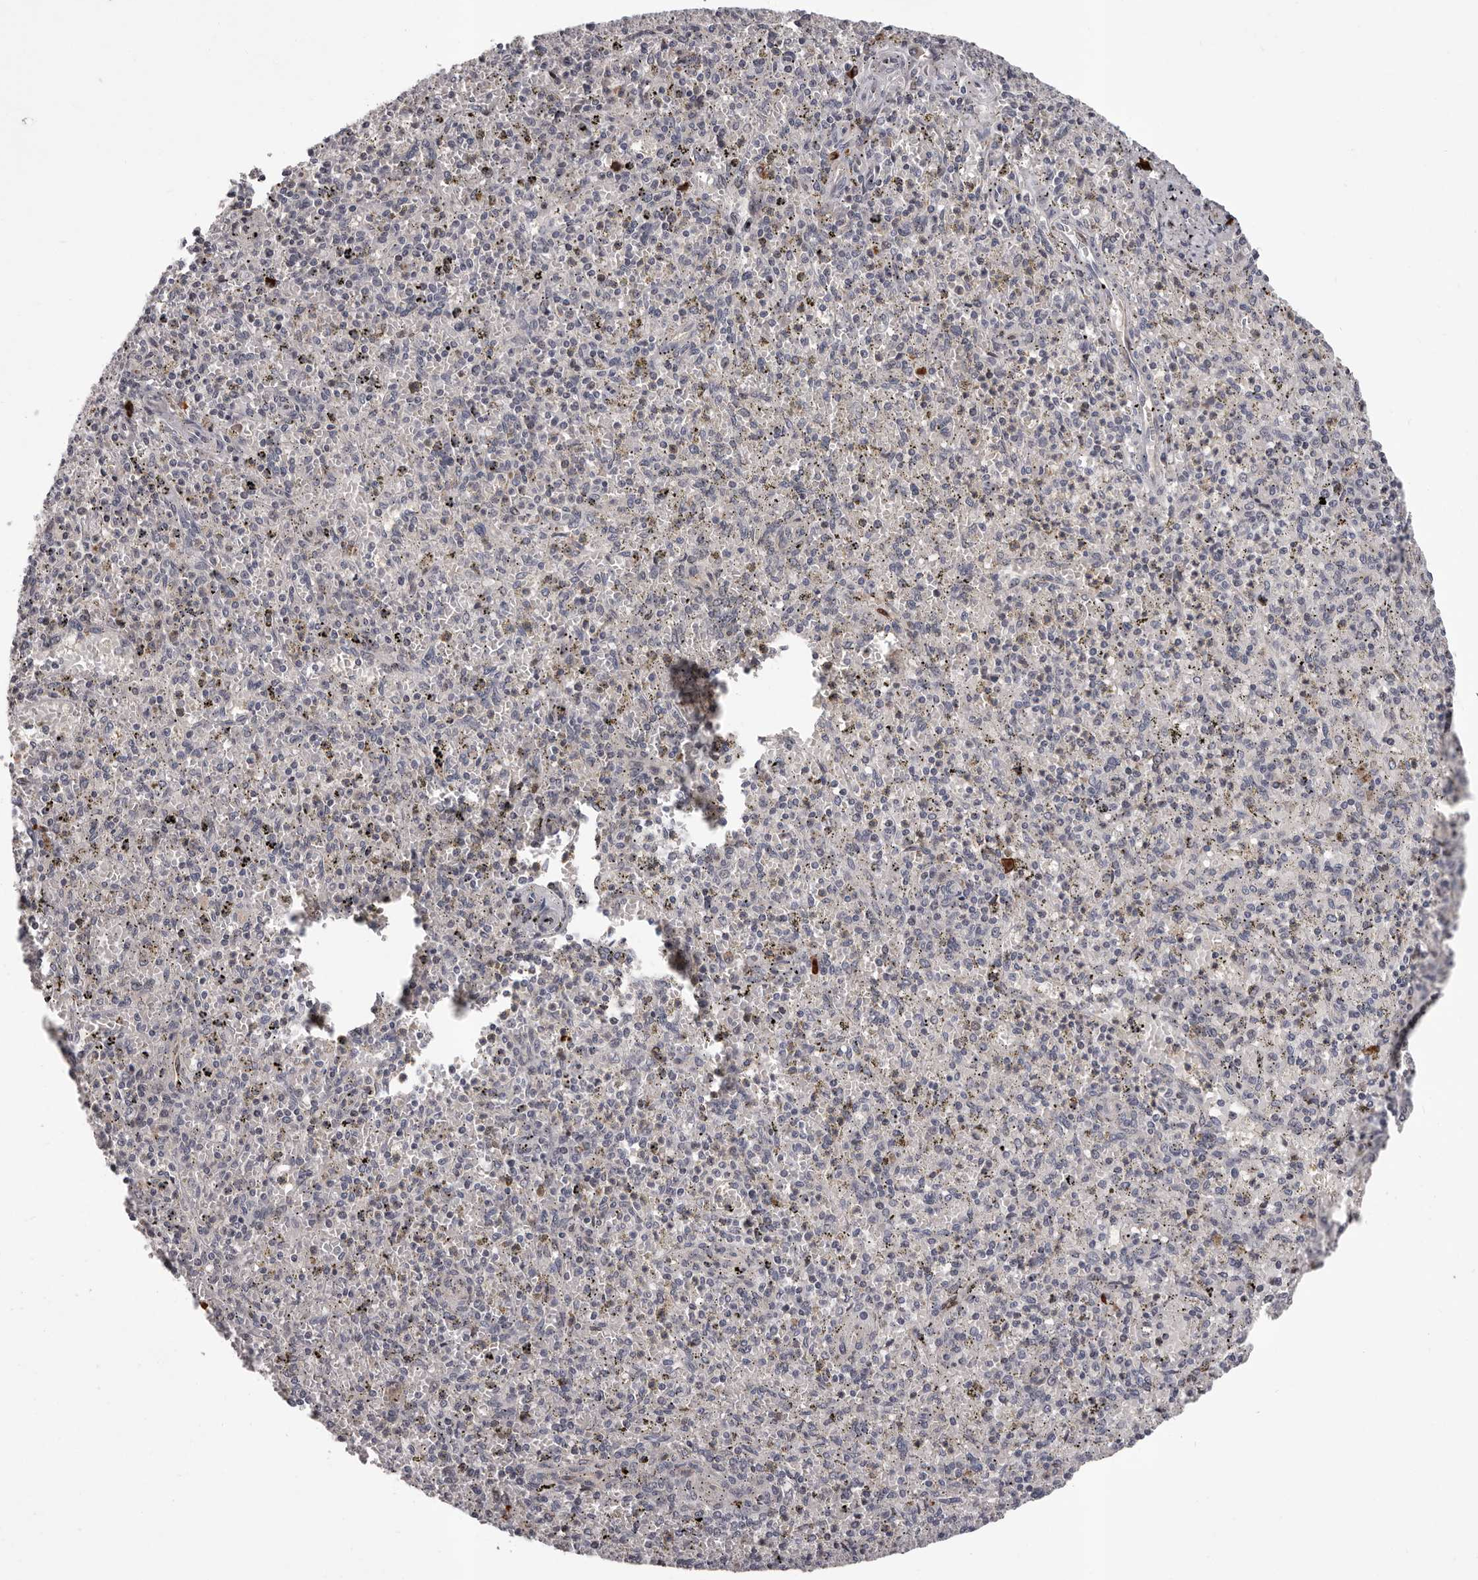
{"staining": {"intensity": "strong", "quantity": "<25%", "location": "cytoplasmic/membranous"}, "tissue": "spleen", "cell_type": "Cells in red pulp", "image_type": "normal", "snomed": [{"axis": "morphology", "description": "Normal tissue, NOS"}, {"axis": "topography", "description": "Spleen"}], "caption": "A brown stain shows strong cytoplasmic/membranous expression of a protein in cells in red pulp of benign spleen. (IHC, brightfield microscopy, high magnification).", "gene": "MED8", "patient": {"sex": "male", "age": 72}}